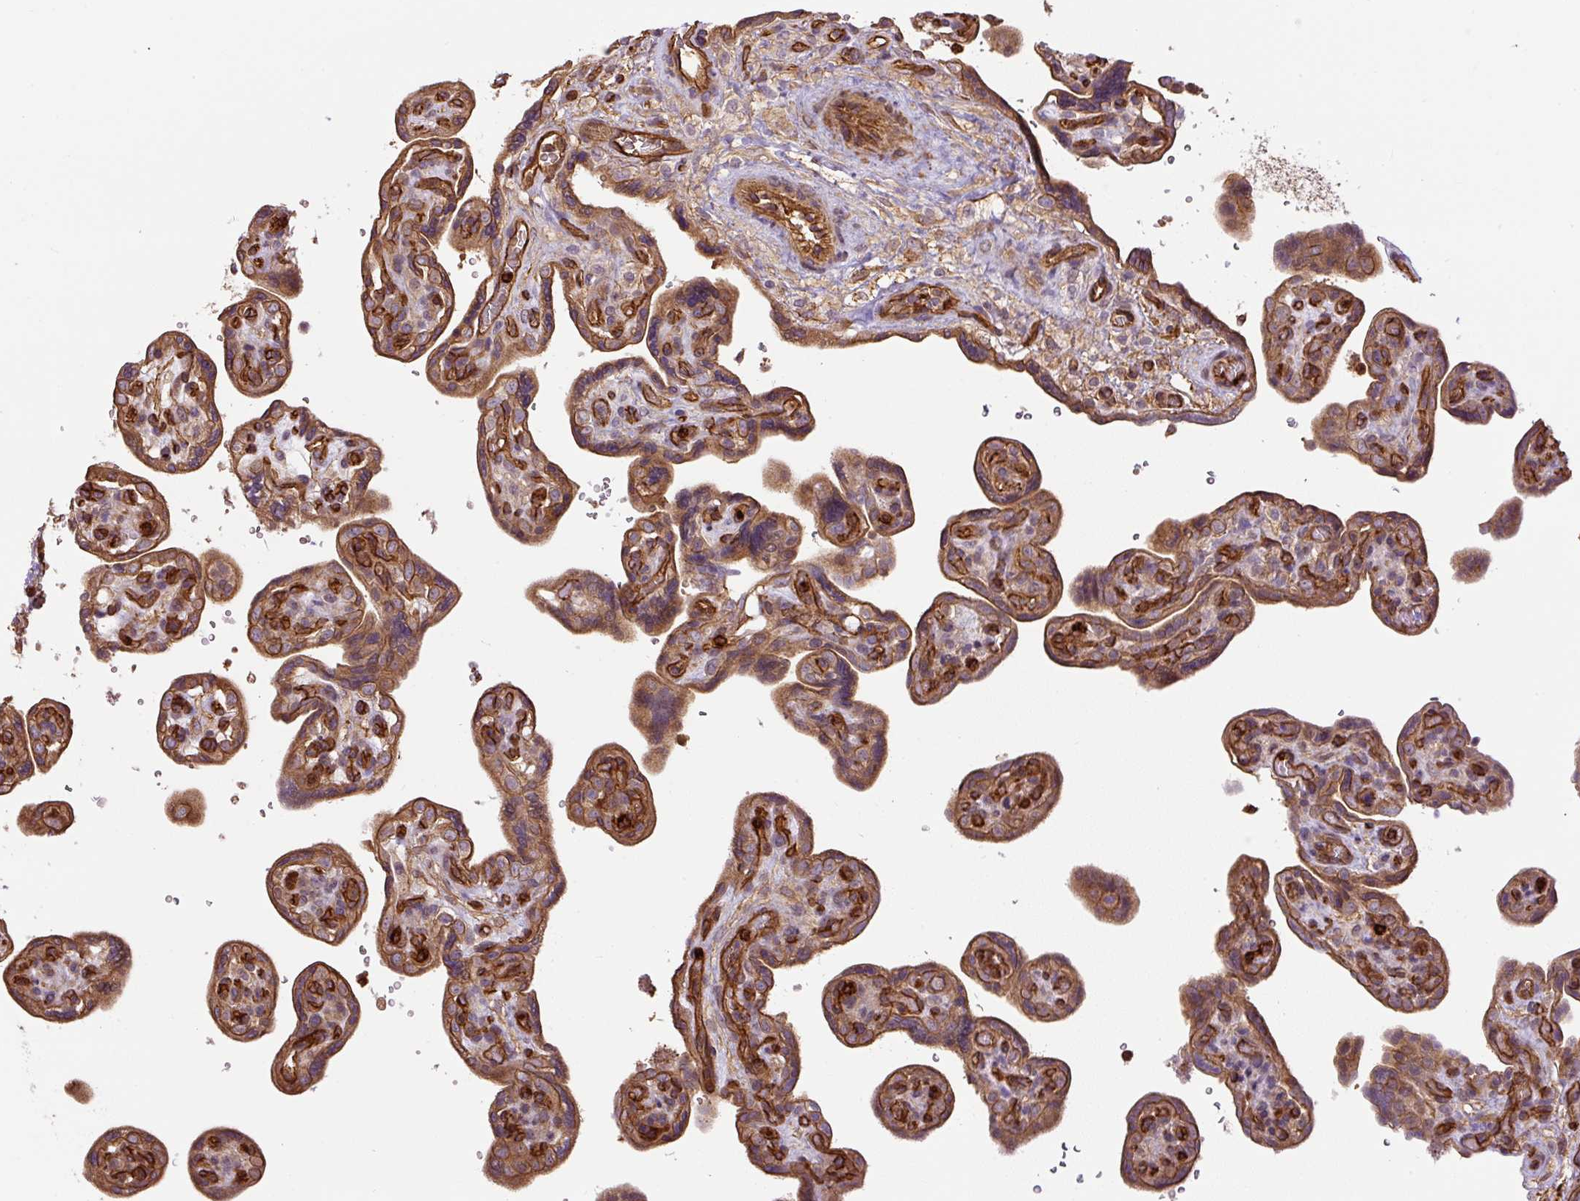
{"staining": {"intensity": "moderate", "quantity": ">75%", "location": "cytoplasmic/membranous"}, "tissue": "placenta", "cell_type": "Decidual cells", "image_type": "normal", "snomed": [{"axis": "morphology", "description": "Normal tissue, NOS"}, {"axis": "topography", "description": "Placenta"}], "caption": "High-magnification brightfield microscopy of benign placenta stained with DAB (brown) and counterstained with hematoxylin (blue). decidual cells exhibit moderate cytoplasmic/membranous expression is seen in approximately>75% of cells.", "gene": "B3GALT5", "patient": {"sex": "female", "age": 39}}